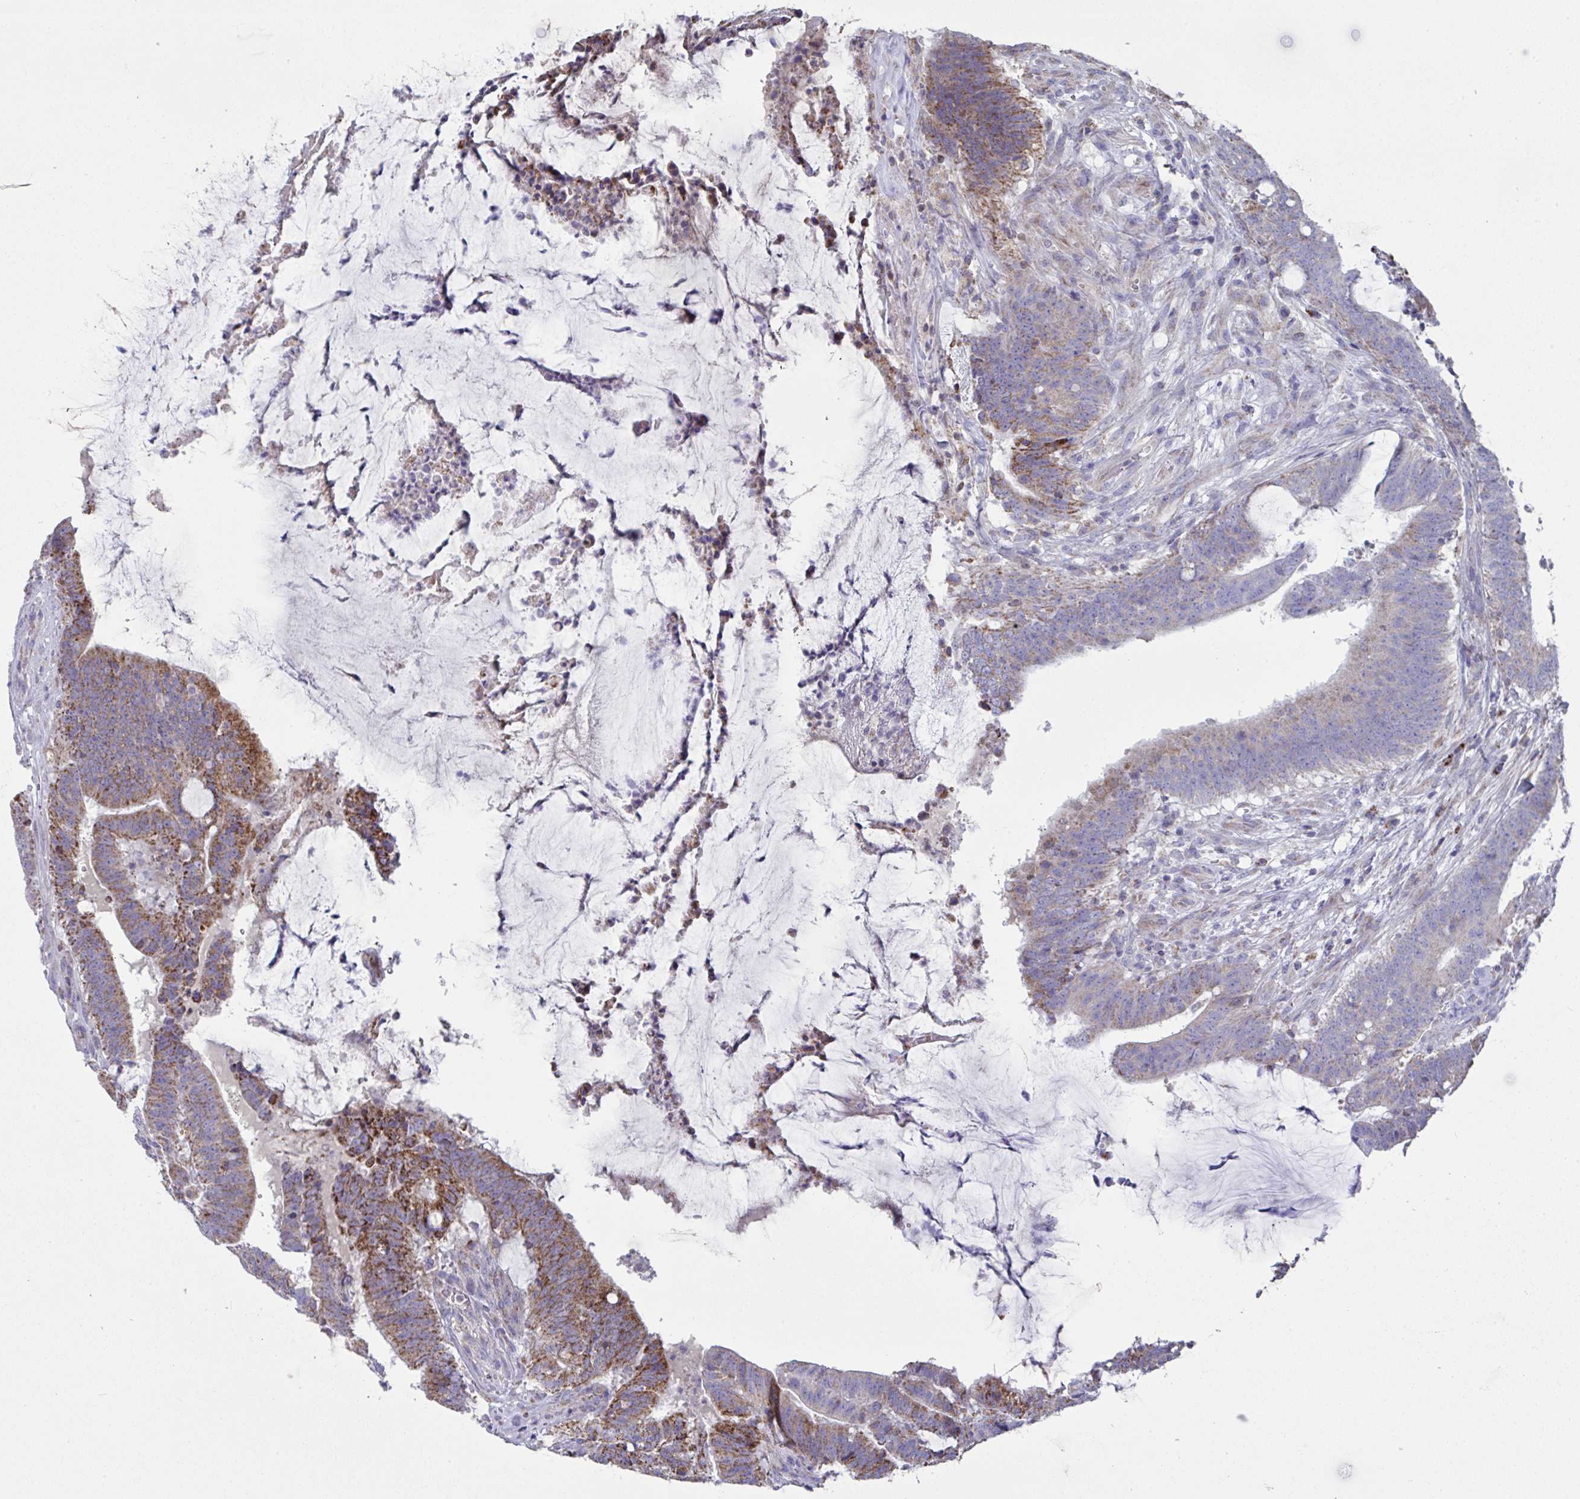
{"staining": {"intensity": "strong", "quantity": "<25%", "location": "cytoplasmic/membranous"}, "tissue": "colorectal cancer", "cell_type": "Tumor cells", "image_type": "cancer", "snomed": [{"axis": "morphology", "description": "Adenocarcinoma, NOS"}, {"axis": "topography", "description": "Colon"}], "caption": "The histopathology image shows a brown stain indicating the presence of a protein in the cytoplasmic/membranous of tumor cells in colorectal cancer (adenocarcinoma).", "gene": "DOK7", "patient": {"sex": "female", "age": 43}}